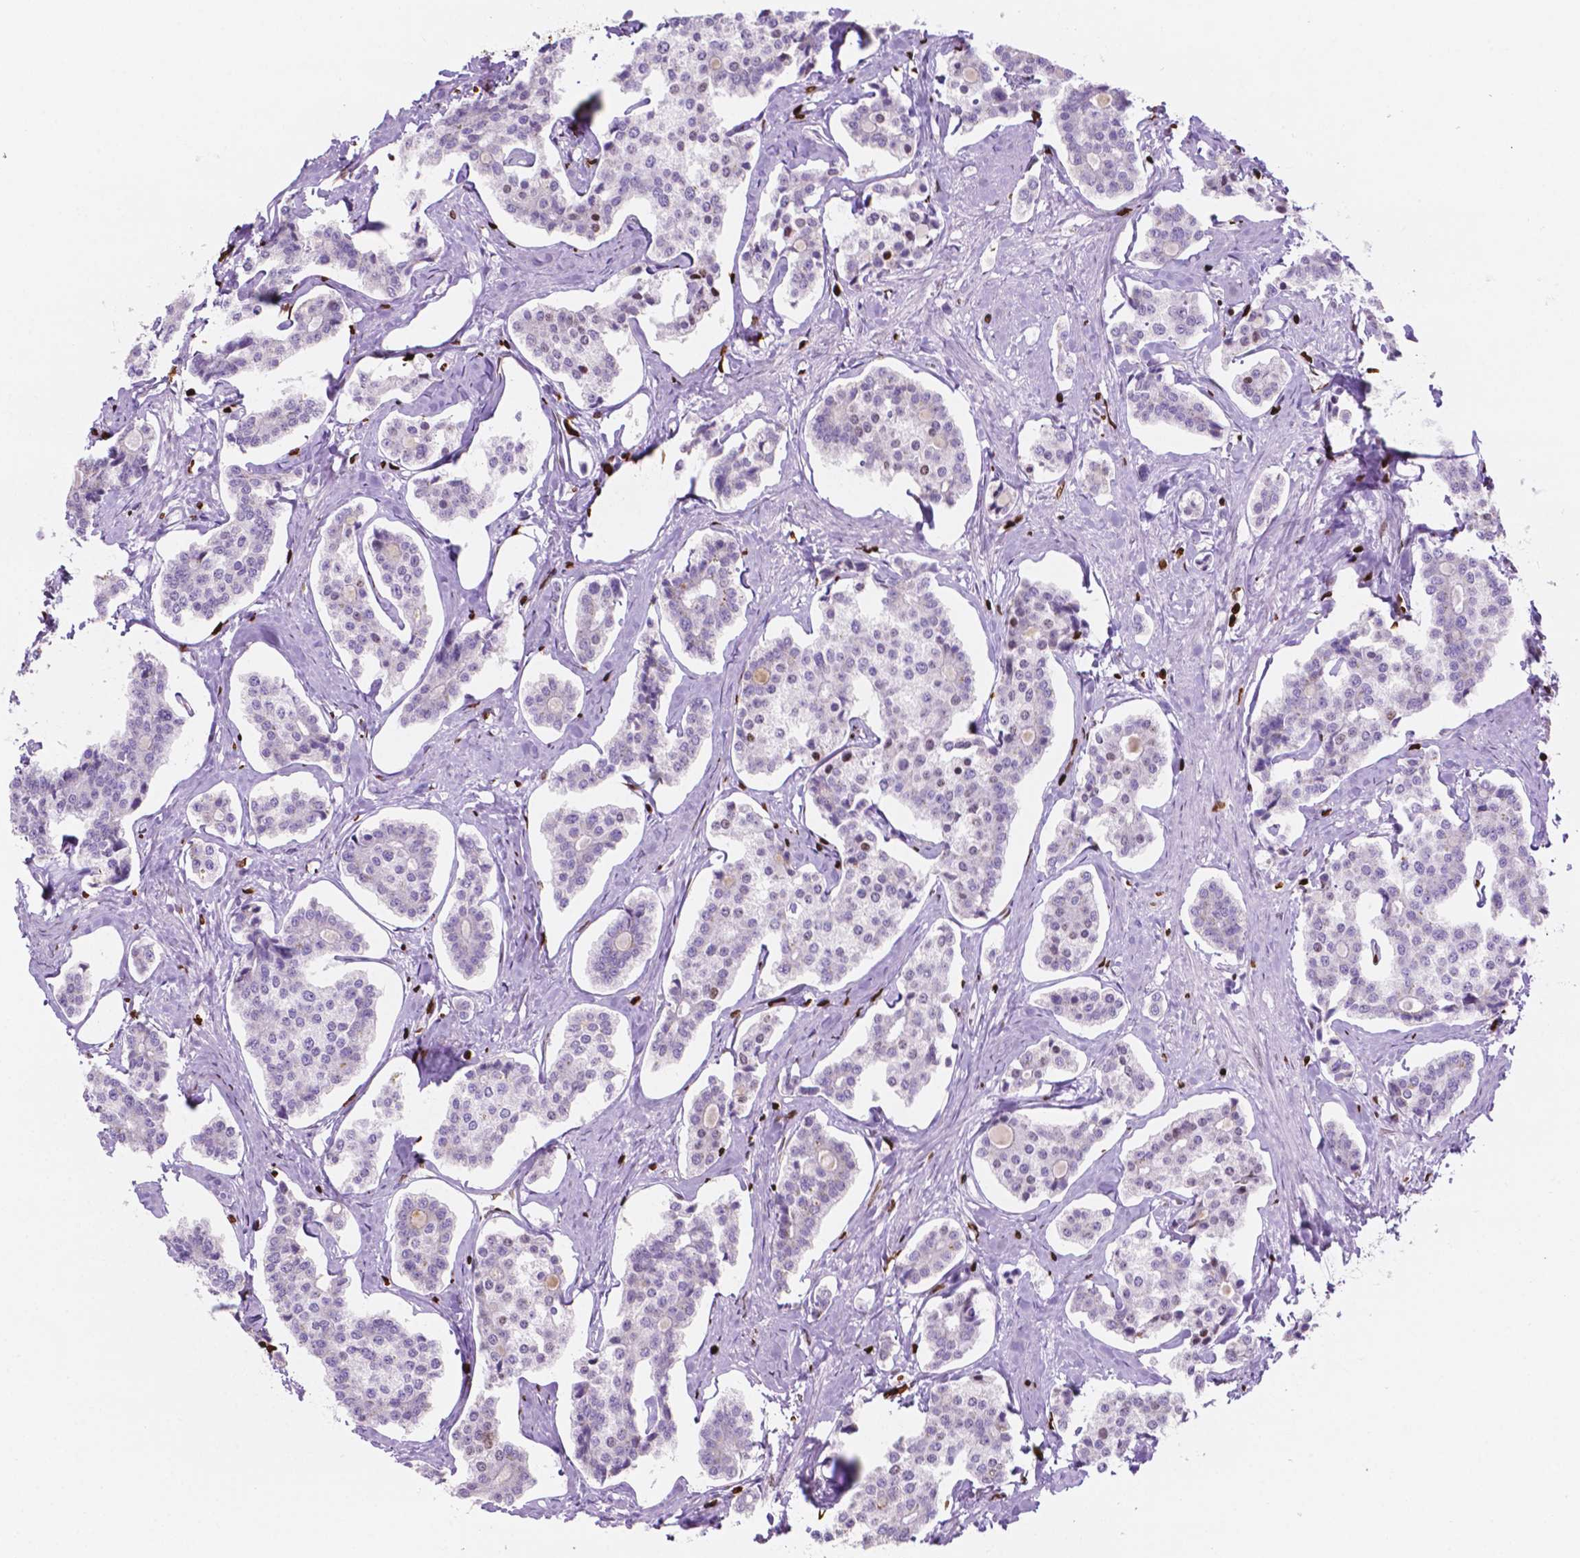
{"staining": {"intensity": "negative", "quantity": "none", "location": "none"}, "tissue": "carcinoid", "cell_type": "Tumor cells", "image_type": "cancer", "snomed": [{"axis": "morphology", "description": "Carcinoid, malignant, NOS"}, {"axis": "topography", "description": "Small intestine"}], "caption": "Protein analysis of malignant carcinoid reveals no significant expression in tumor cells.", "gene": "CBY3", "patient": {"sex": "female", "age": 65}}